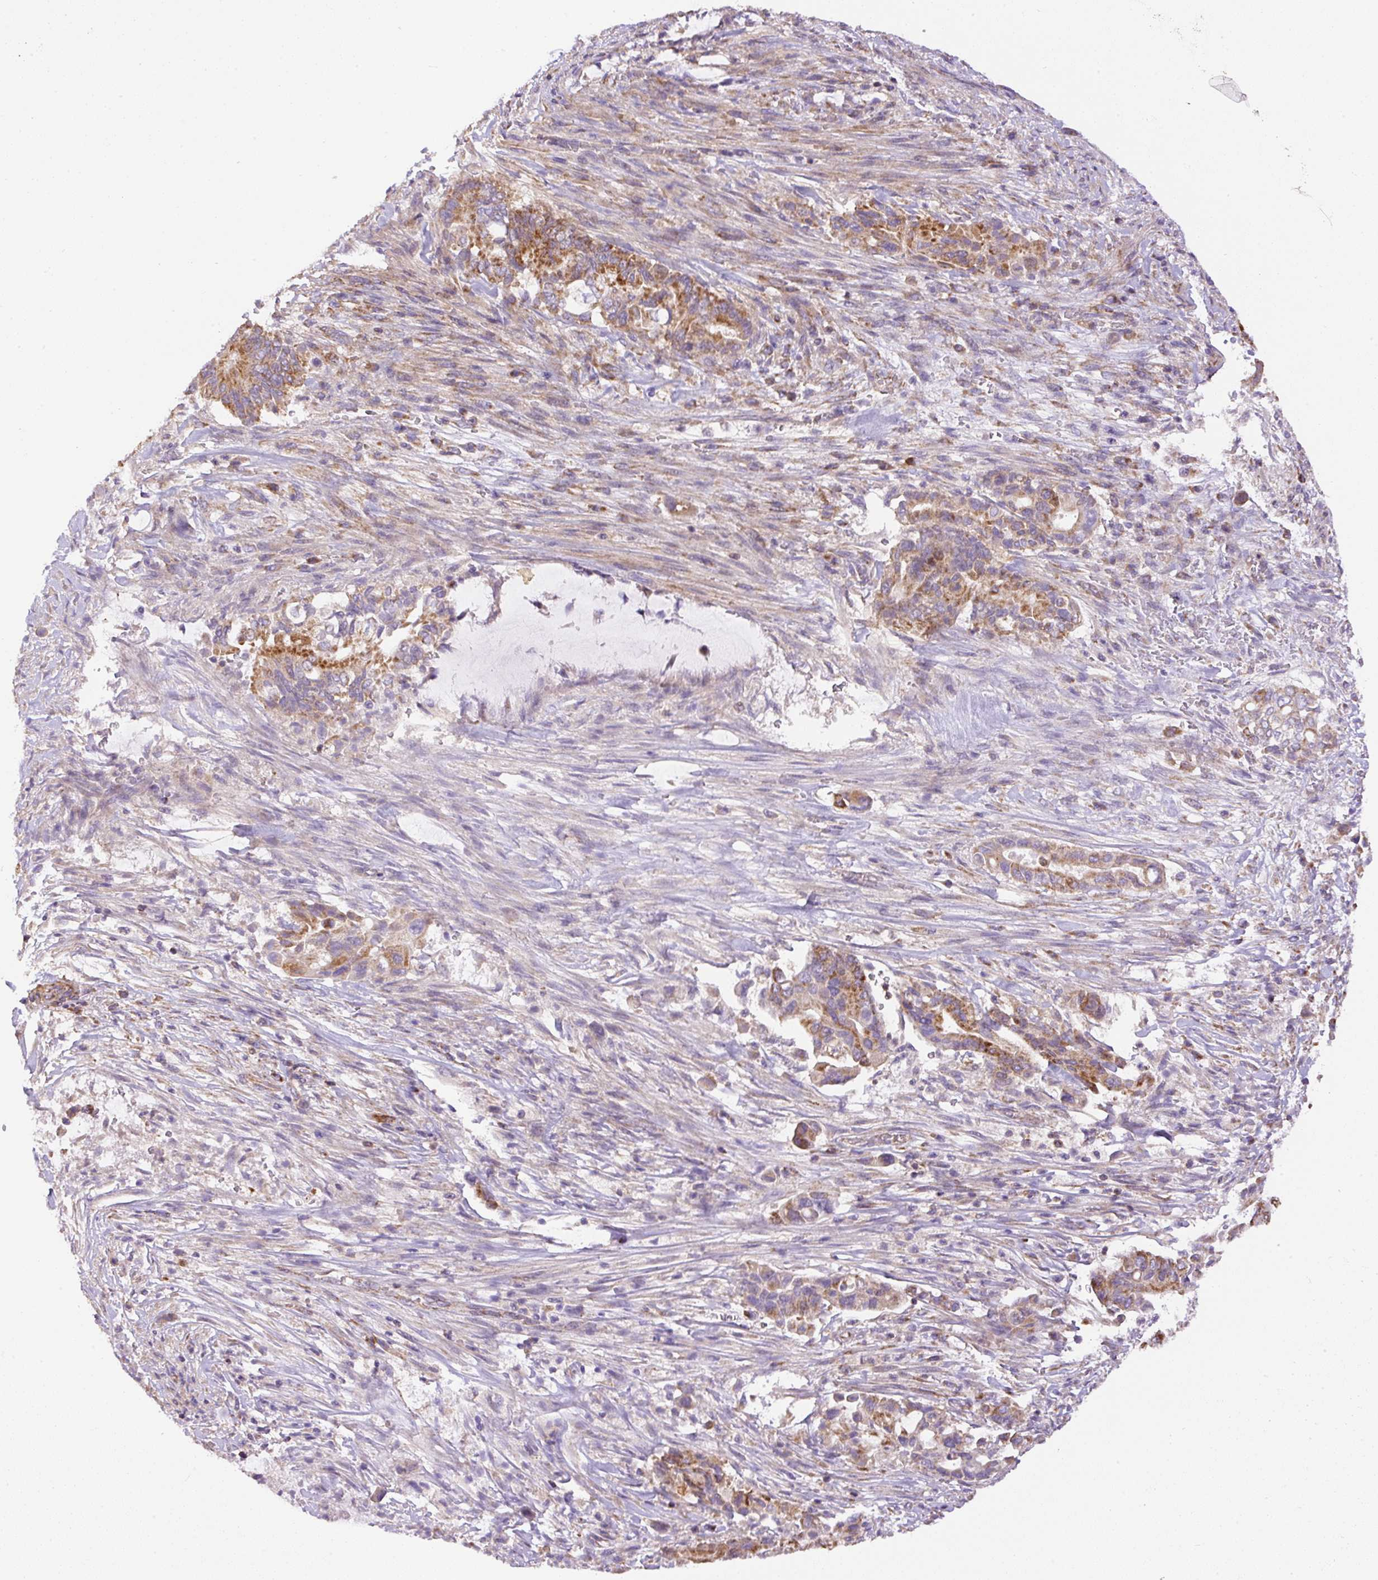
{"staining": {"intensity": "strong", "quantity": "25%-75%", "location": "cytoplasmic/membranous"}, "tissue": "pancreatic cancer", "cell_type": "Tumor cells", "image_type": "cancer", "snomed": [{"axis": "morphology", "description": "Adenocarcinoma, NOS"}, {"axis": "topography", "description": "Pancreas"}], "caption": "High-power microscopy captured an IHC micrograph of adenocarcinoma (pancreatic), revealing strong cytoplasmic/membranous positivity in approximately 25%-75% of tumor cells.", "gene": "NDUFAF2", "patient": {"sex": "male", "age": 68}}